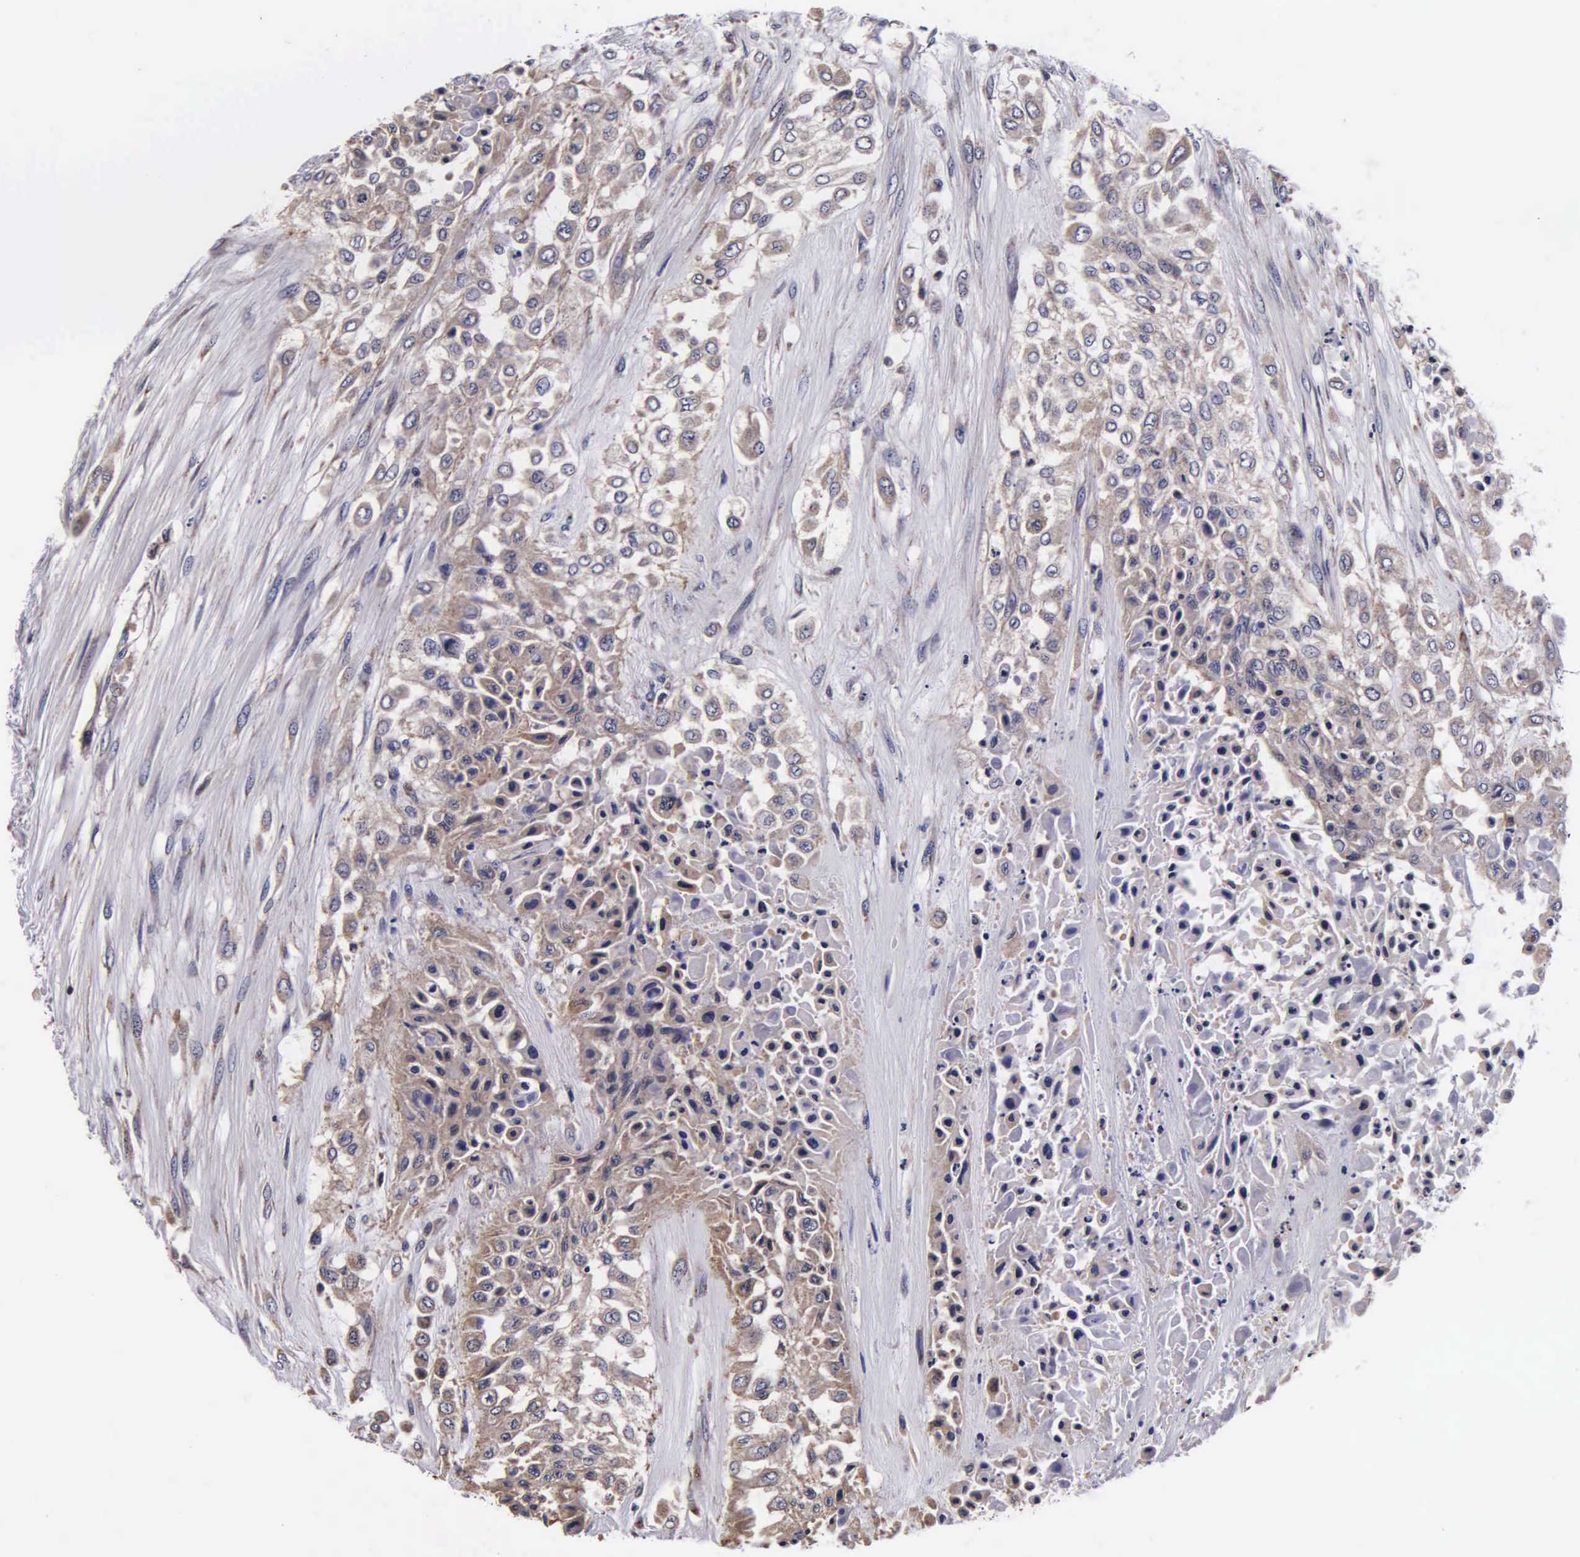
{"staining": {"intensity": "weak", "quantity": ">75%", "location": "cytoplasmic/membranous"}, "tissue": "urothelial cancer", "cell_type": "Tumor cells", "image_type": "cancer", "snomed": [{"axis": "morphology", "description": "Urothelial carcinoma, High grade"}, {"axis": "topography", "description": "Urinary bladder"}], "caption": "About >75% of tumor cells in human urothelial carcinoma (high-grade) exhibit weak cytoplasmic/membranous protein staining as visualized by brown immunohistochemical staining.", "gene": "PSMA3", "patient": {"sex": "male", "age": 57}}